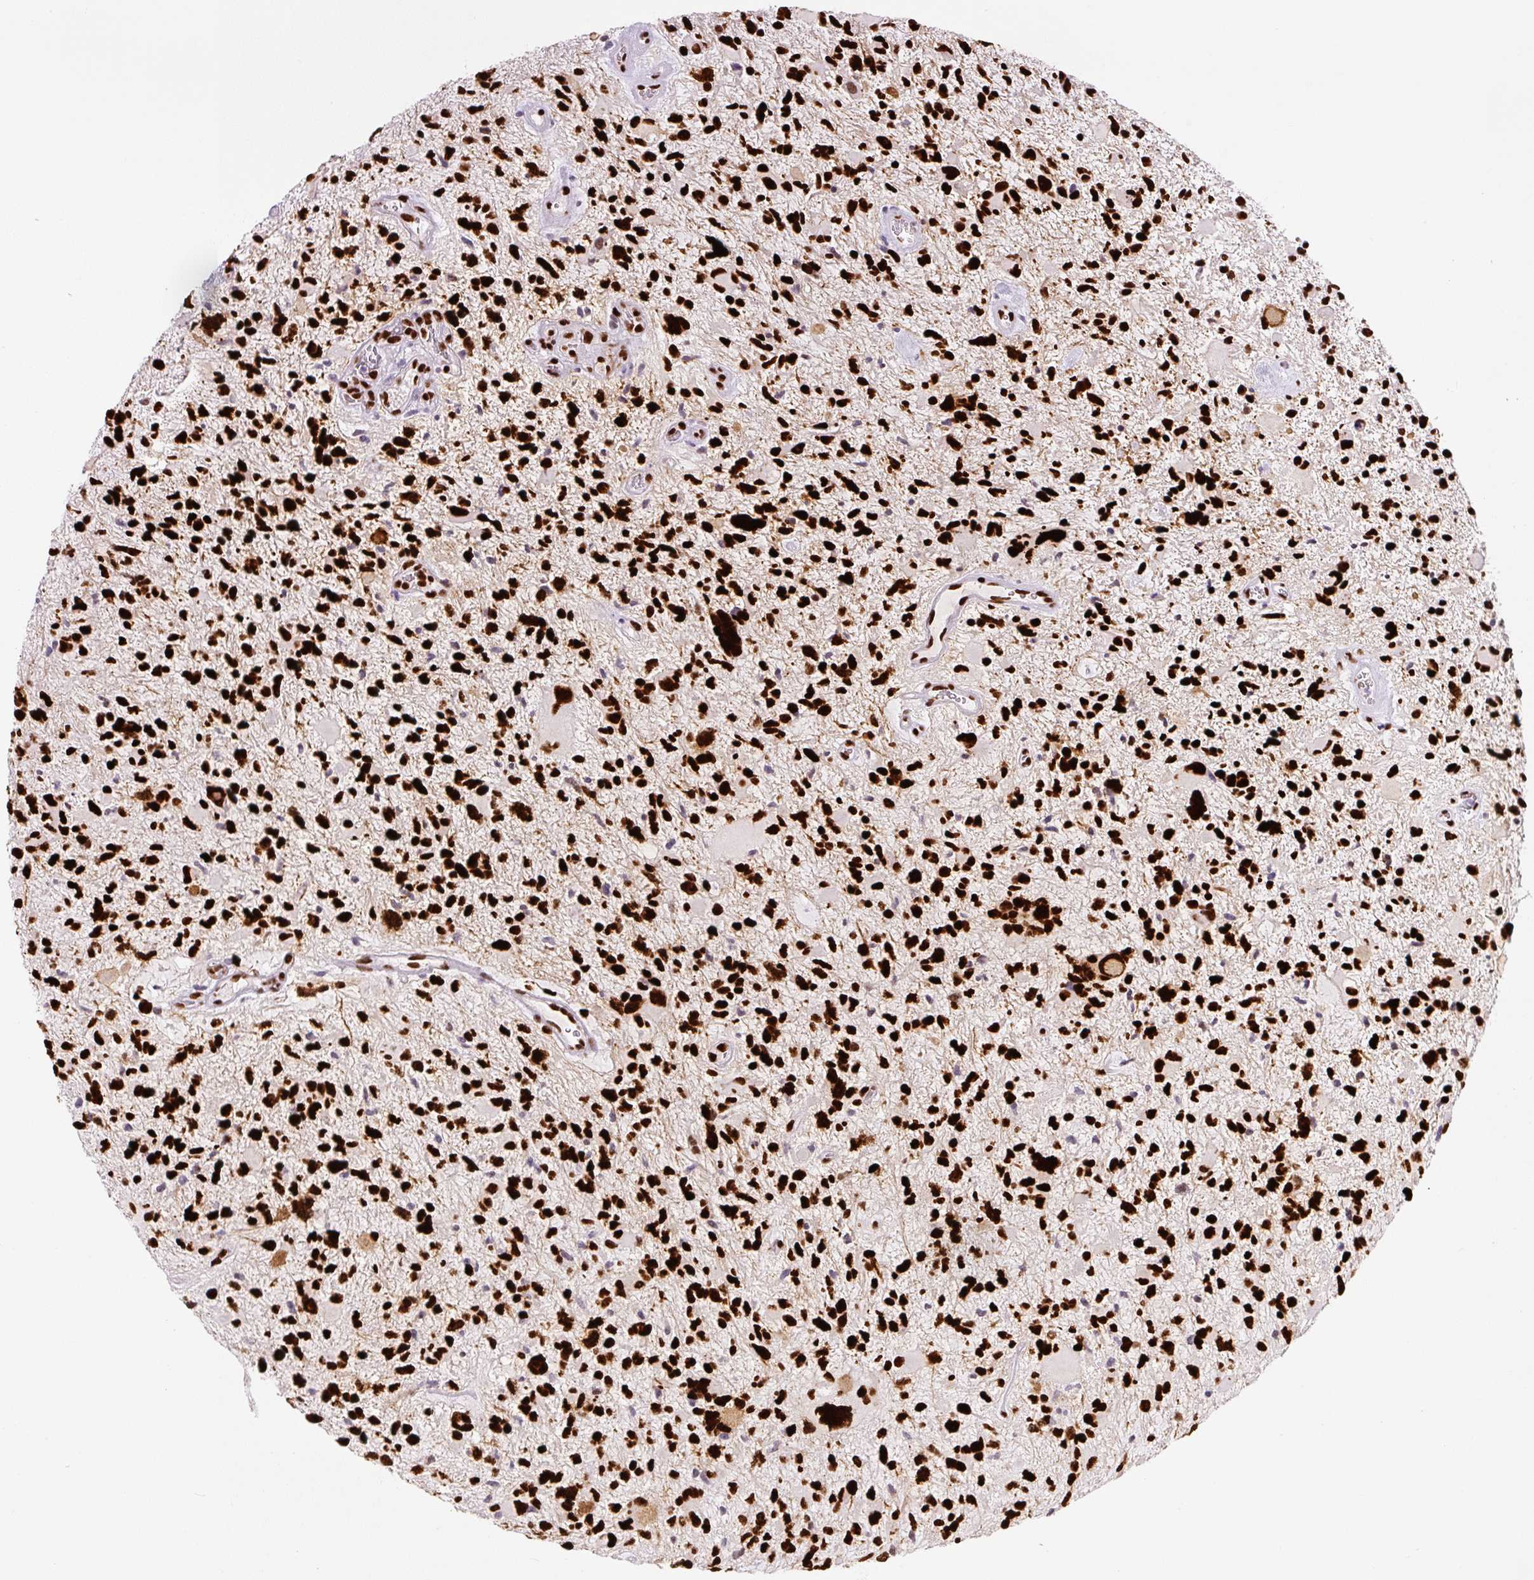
{"staining": {"intensity": "strong", "quantity": ">75%", "location": "nuclear"}, "tissue": "glioma", "cell_type": "Tumor cells", "image_type": "cancer", "snomed": [{"axis": "morphology", "description": "Glioma, malignant, High grade"}, {"axis": "topography", "description": "Brain"}], "caption": "Malignant glioma (high-grade) tissue reveals strong nuclear staining in approximately >75% of tumor cells", "gene": "ZEB1", "patient": {"sex": "female", "age": 11}}